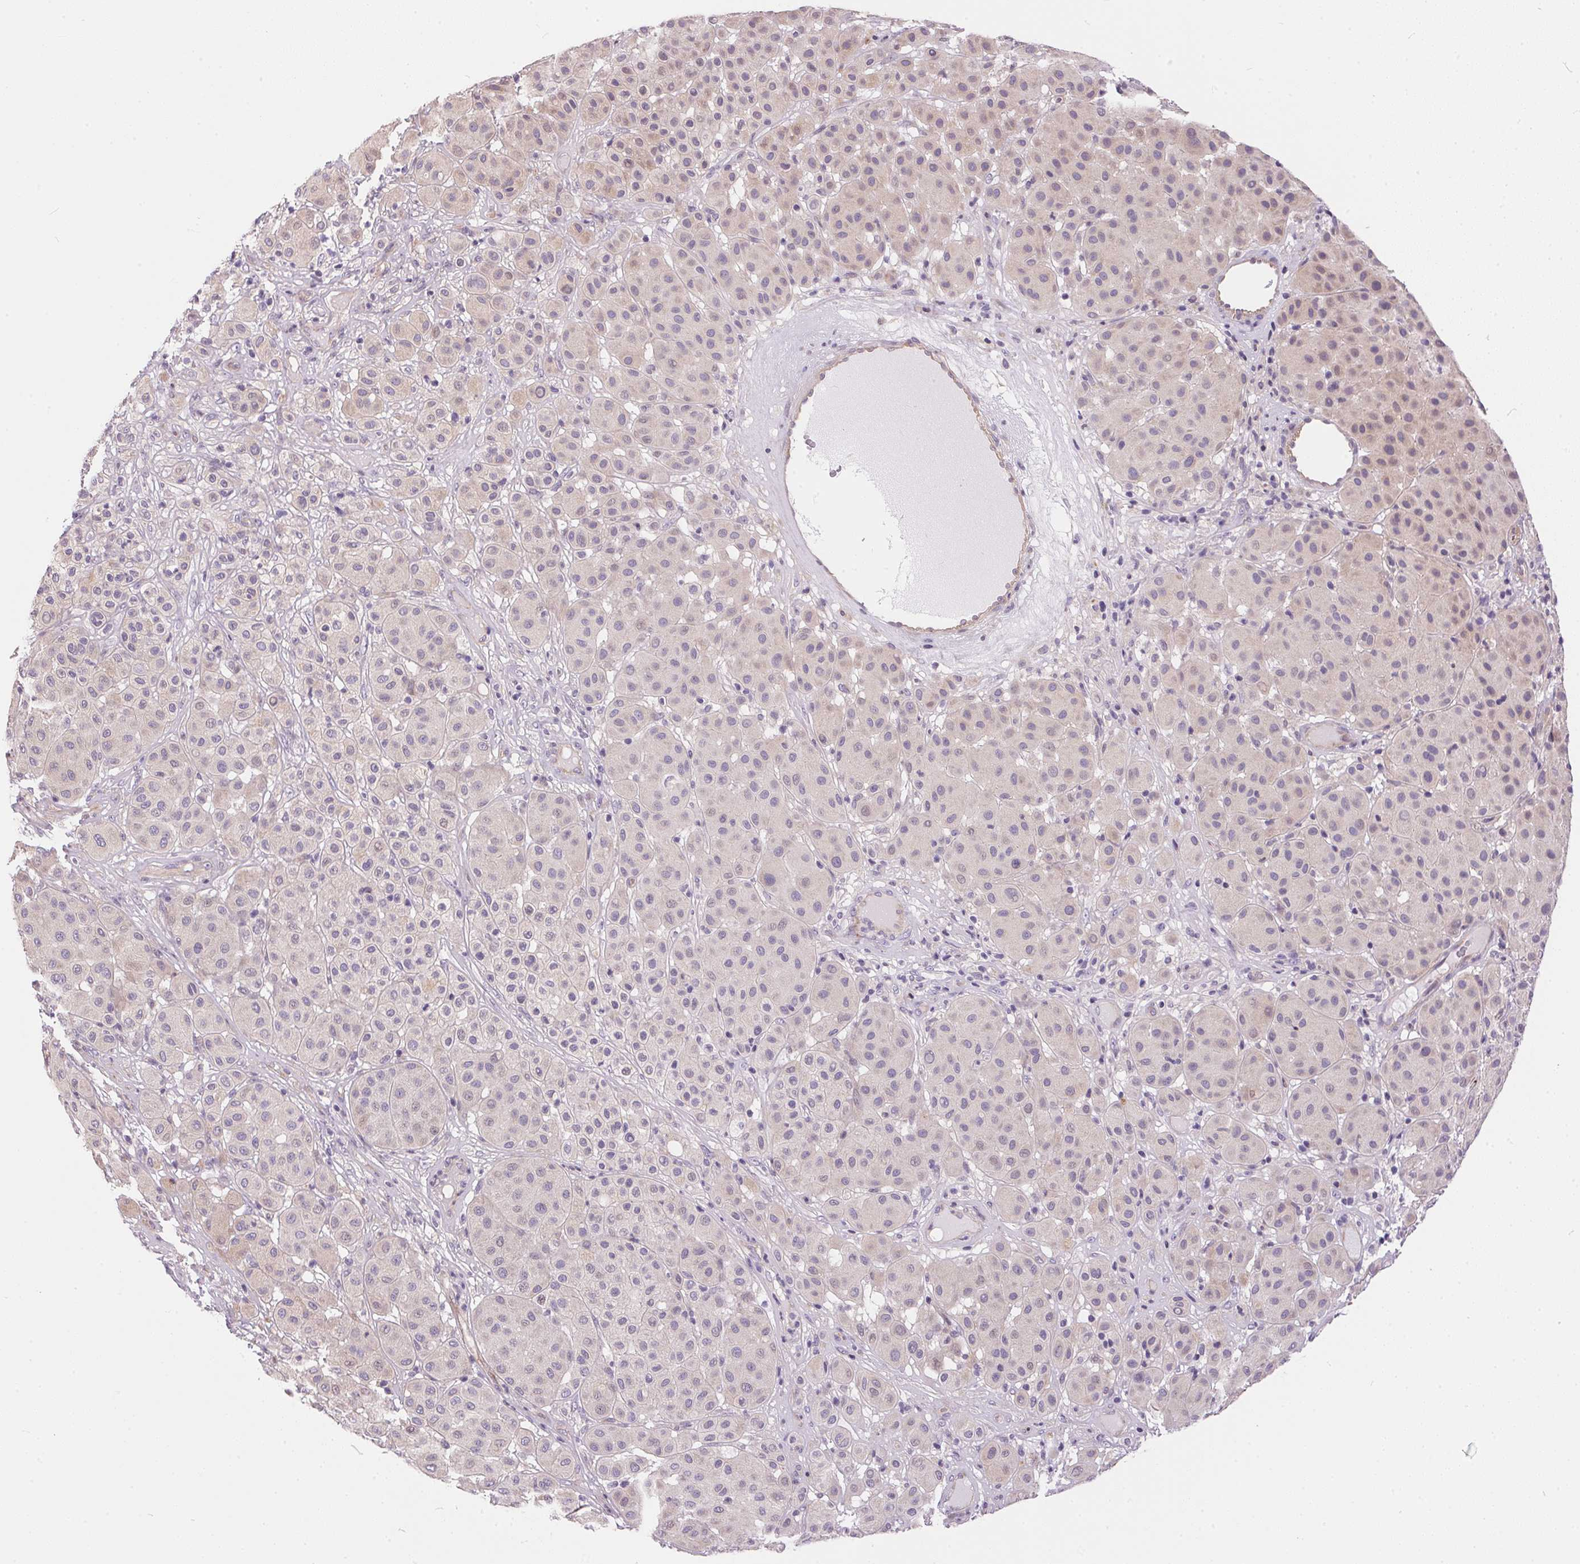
{"staining": {"intensity": "weak", "quantity": "<25%", "location": "cytoplasmic/membranous"}, "tissue": "melanoma", "cell_type": "Tumor cells", "image_type": "cancer", "snomed": [{"axis": "morphology", "description": "Malignant melanoma, Metastatic site"}, {"axis": "topography", "description": "Smooth muscle"}], "caption": "Protein analysis of malignant melanoma (metastatic site) exhibits no significant expression in tumor cells. Nuclei are stained in blue.", "gene": "UNC13B", "patient": {"sex": "male", "age": 41}}